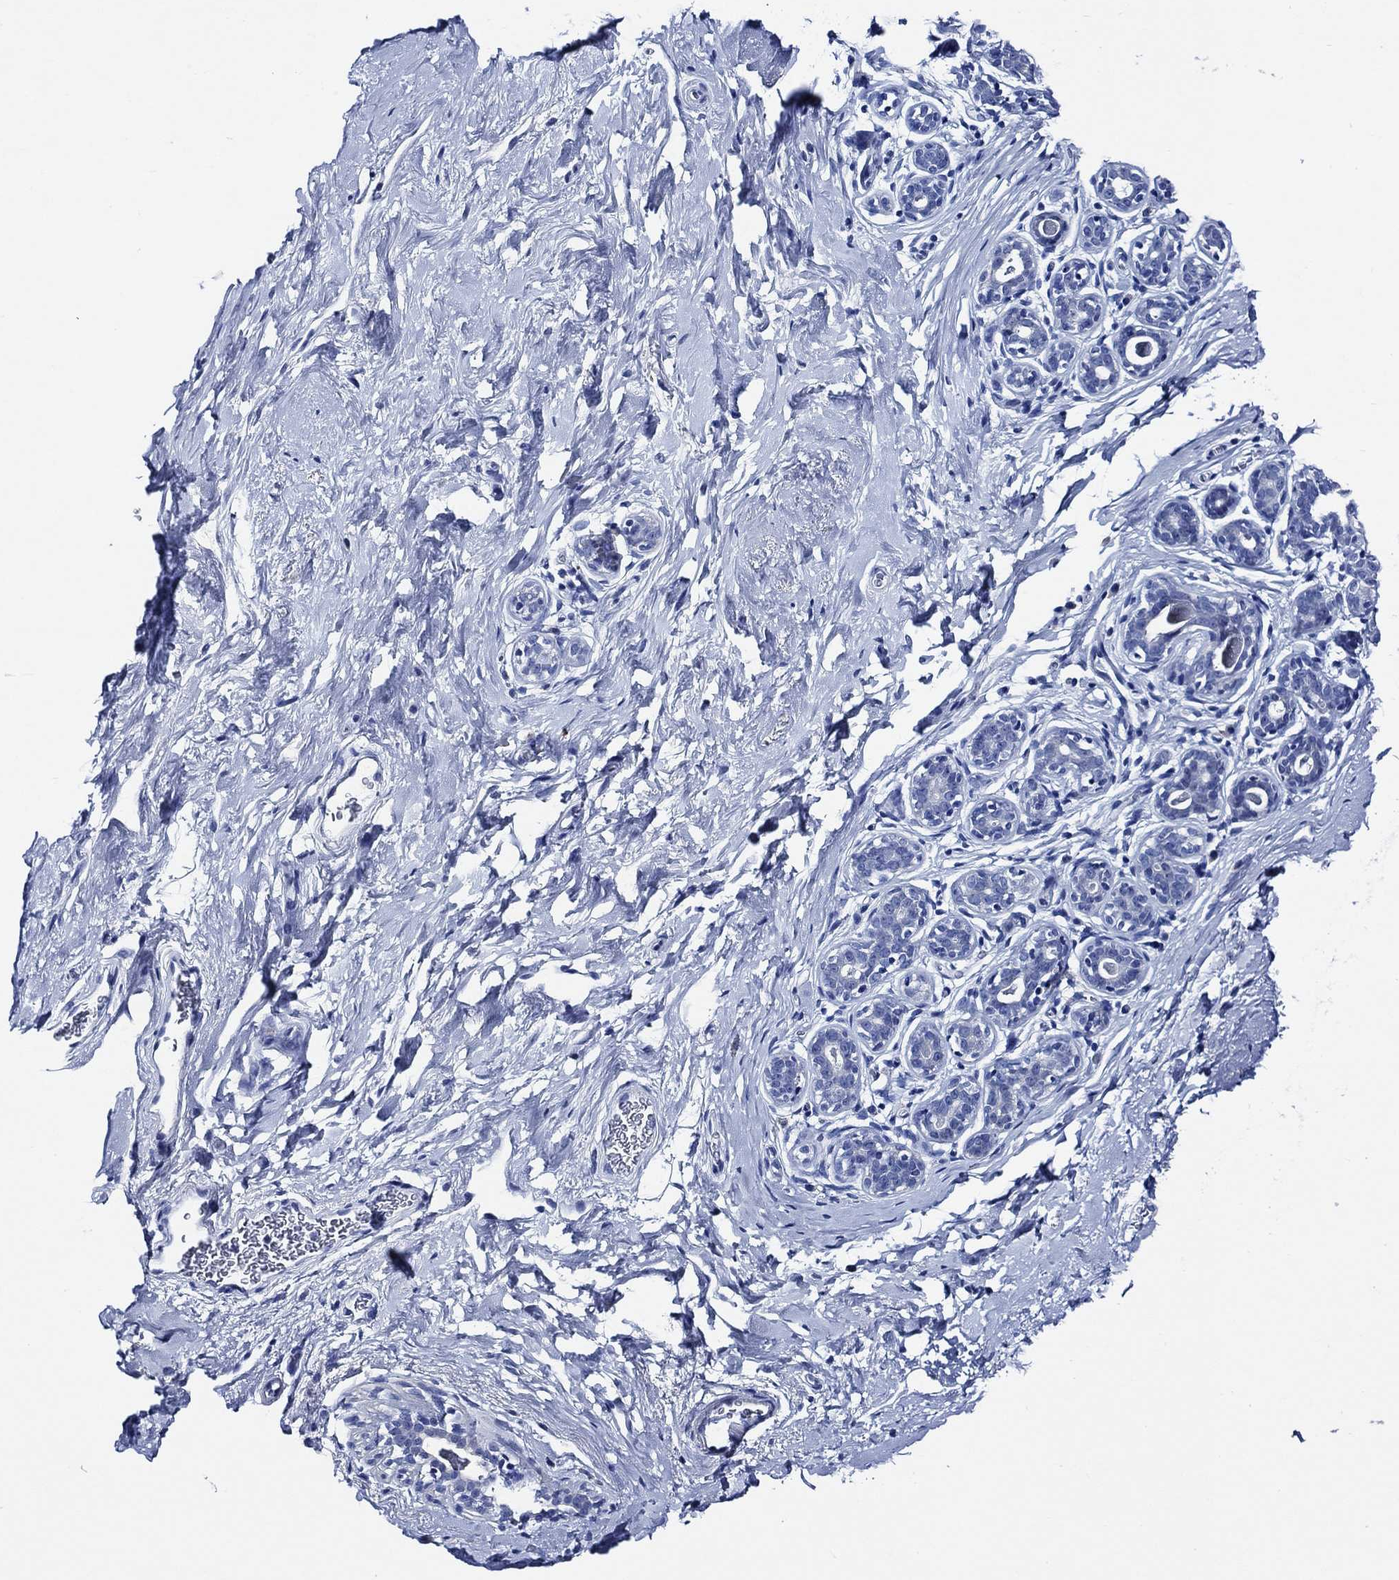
{"staining": {"intensity": "negative", "quantity": "none", "location": "none"}, "tissue": "breast", "cell_type": "Adipocytes", "image_type": "normal", "snomed": [{"axis": "morphology", "description": "Normal tissue, NOS"}, {"axis": "topography", "description": "Skin"}, {"axis": "topography", "description": "Breast"}], "caption": "A high-resolution micrograph shows immunohistochemistry staining of normal breast, which shows no significant positivity in adipocytes.", "gene": "WDR62", "patient": {"sex": "female", "age": 43}}